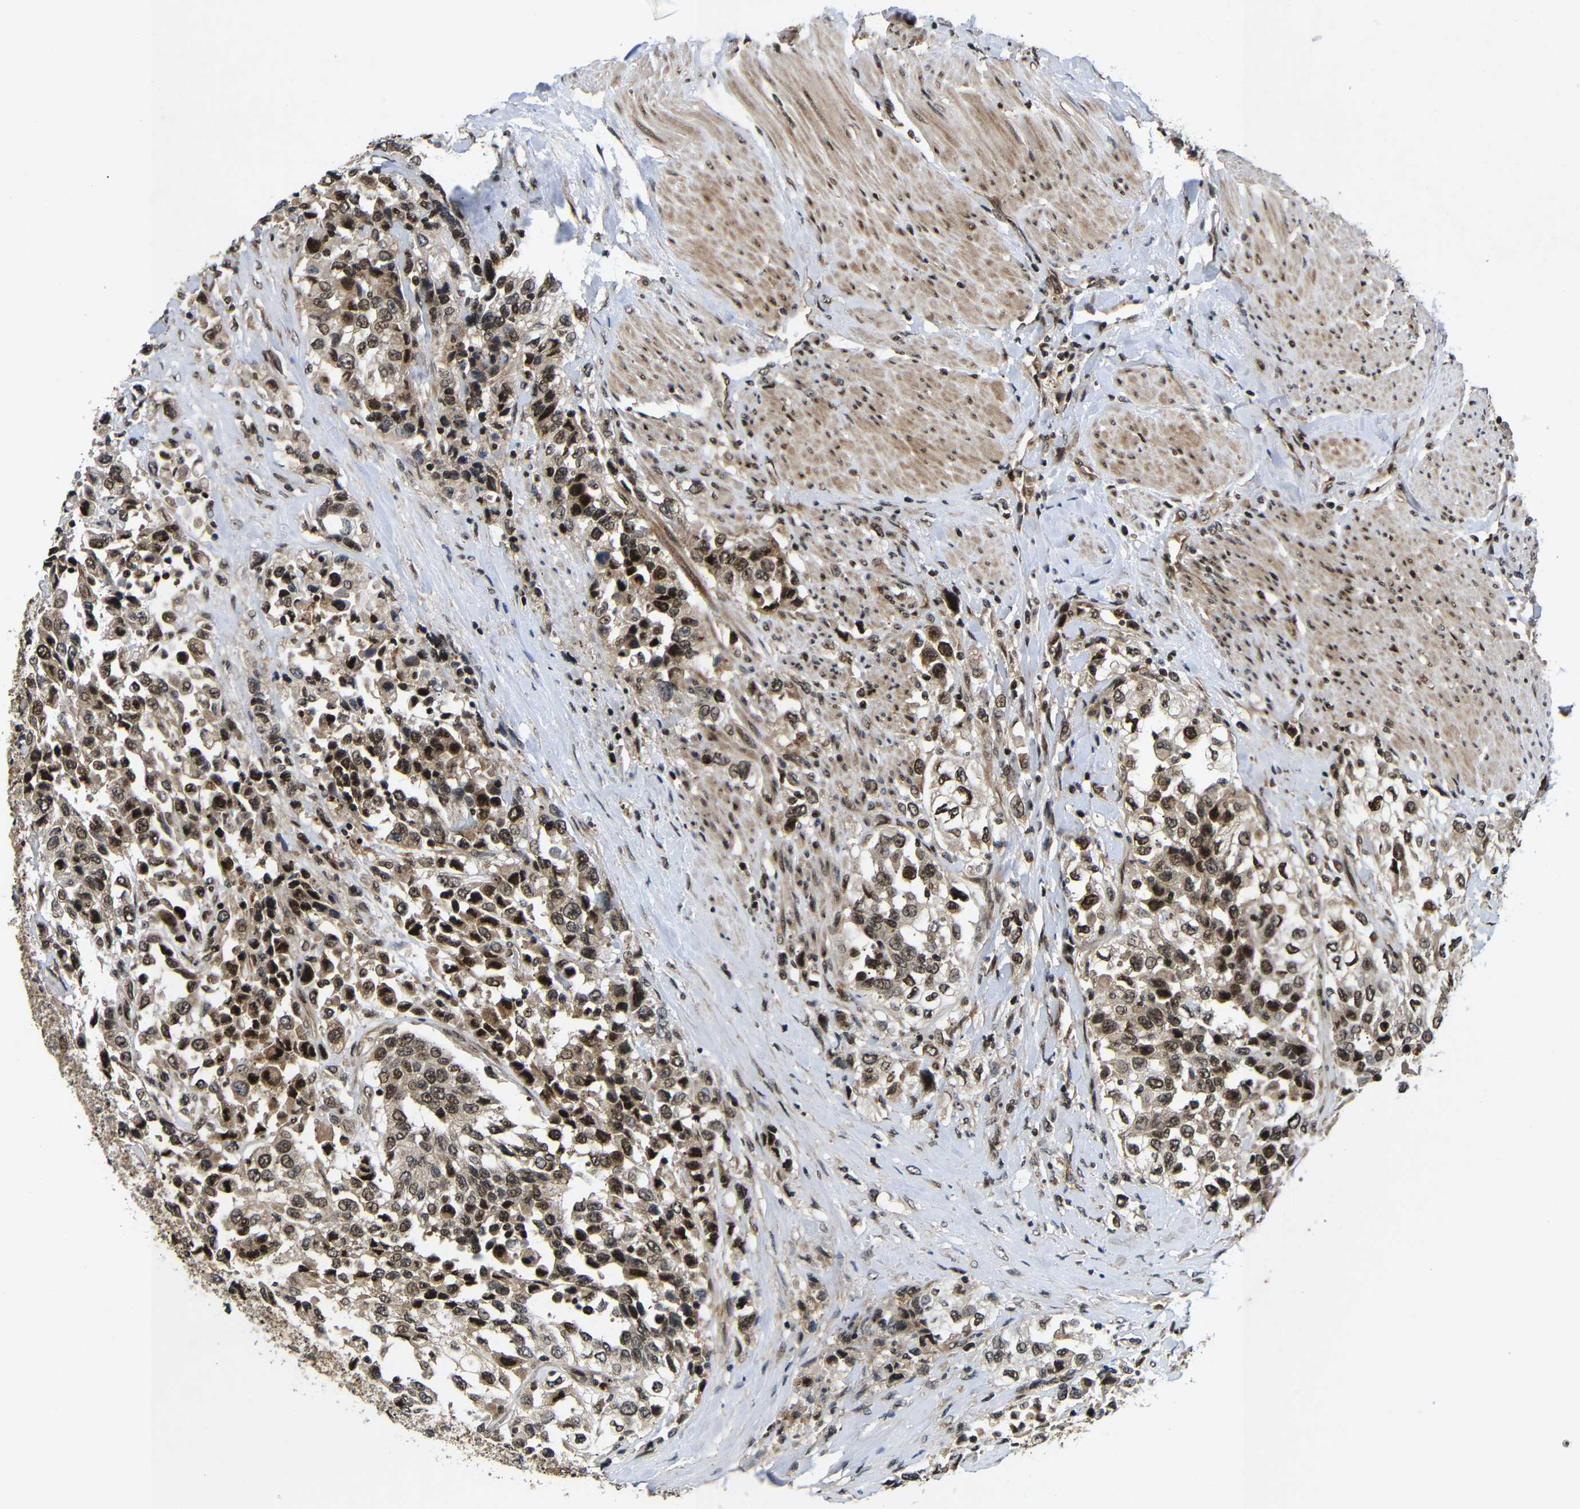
{"staining": {"intensity": "strong", "quantity": ">75%", "location": "cytoplasmic/membranous,nuclear"}, "tissue": "urothelial cancer", "cell_type": "Tumor cells", "image_type": "cancer", "snomed": [{"axis": "morphology", "description": "Urothelial carcinoma, High grade"}, {"axis": "topography", "description": "Urinary bladder"}], "caption": "Urothelial cancer was stained to show a protein in brown. There is high levels of strong cytoplasmic/membranous and nuclear expression in approximately >75% of tumor cells. Nuclei are stained in blue.", "gene": "KIF23", "patient": {"sex": "female", "age": 80}}